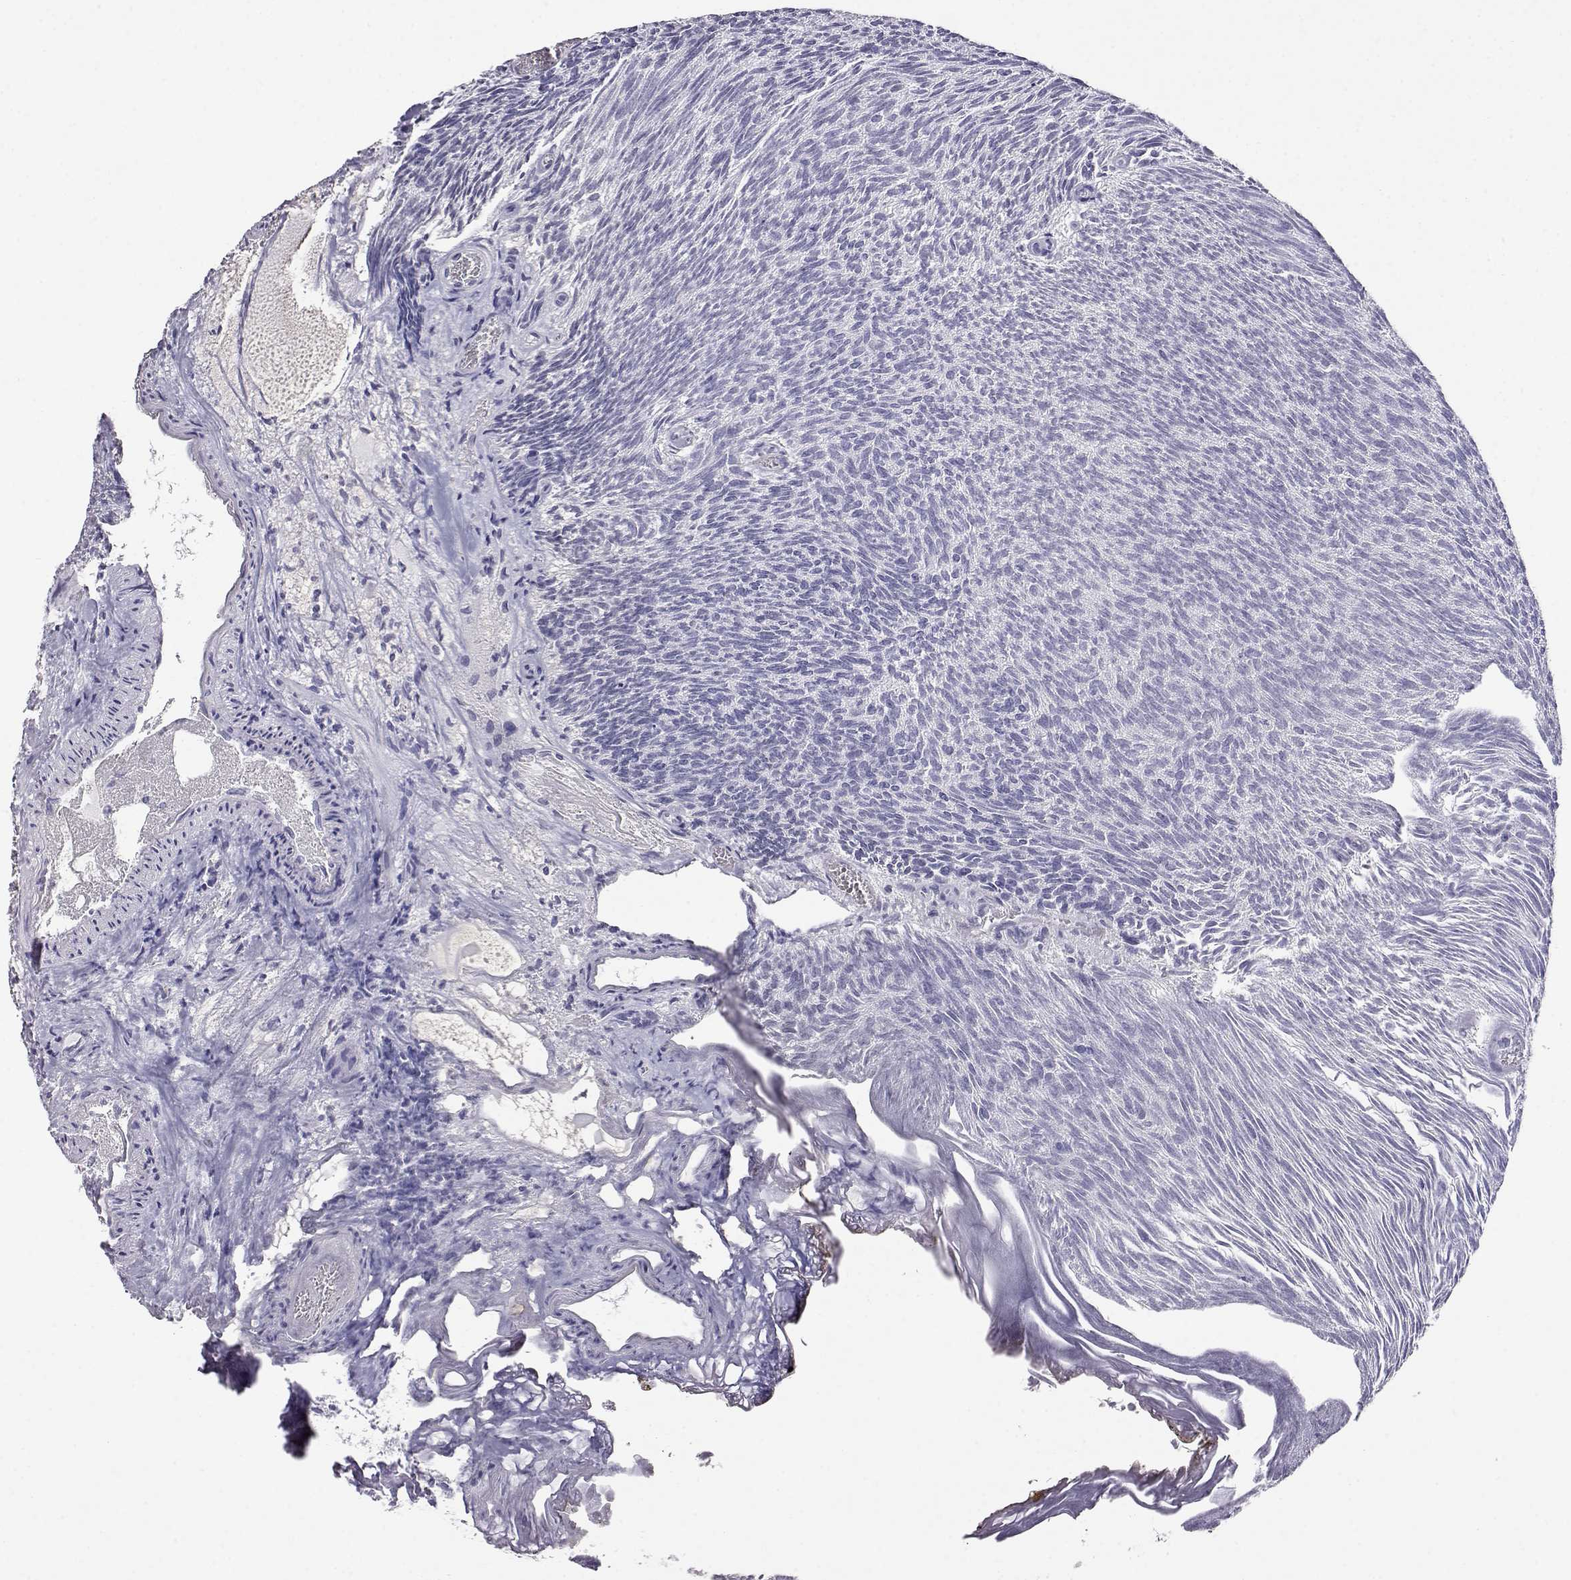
{"staining": {"intensity": "negative", "quantity": "none", "location": "none"}, "tissue": "urothelial cancer", "cell_type": "Tumor cells", "image_type": "cancer", "snomed": [{"axis": "morphology", "description": "Urothelial carcinoma, Low grade"}, {"axis": "topography", "description": "Urinary bladder"}], "caption": "Tumor cells are negative for protein expression in human urothelial cancer.", "gene": "AKR1B1", "patient": {"sex": "male", "age": 77}}